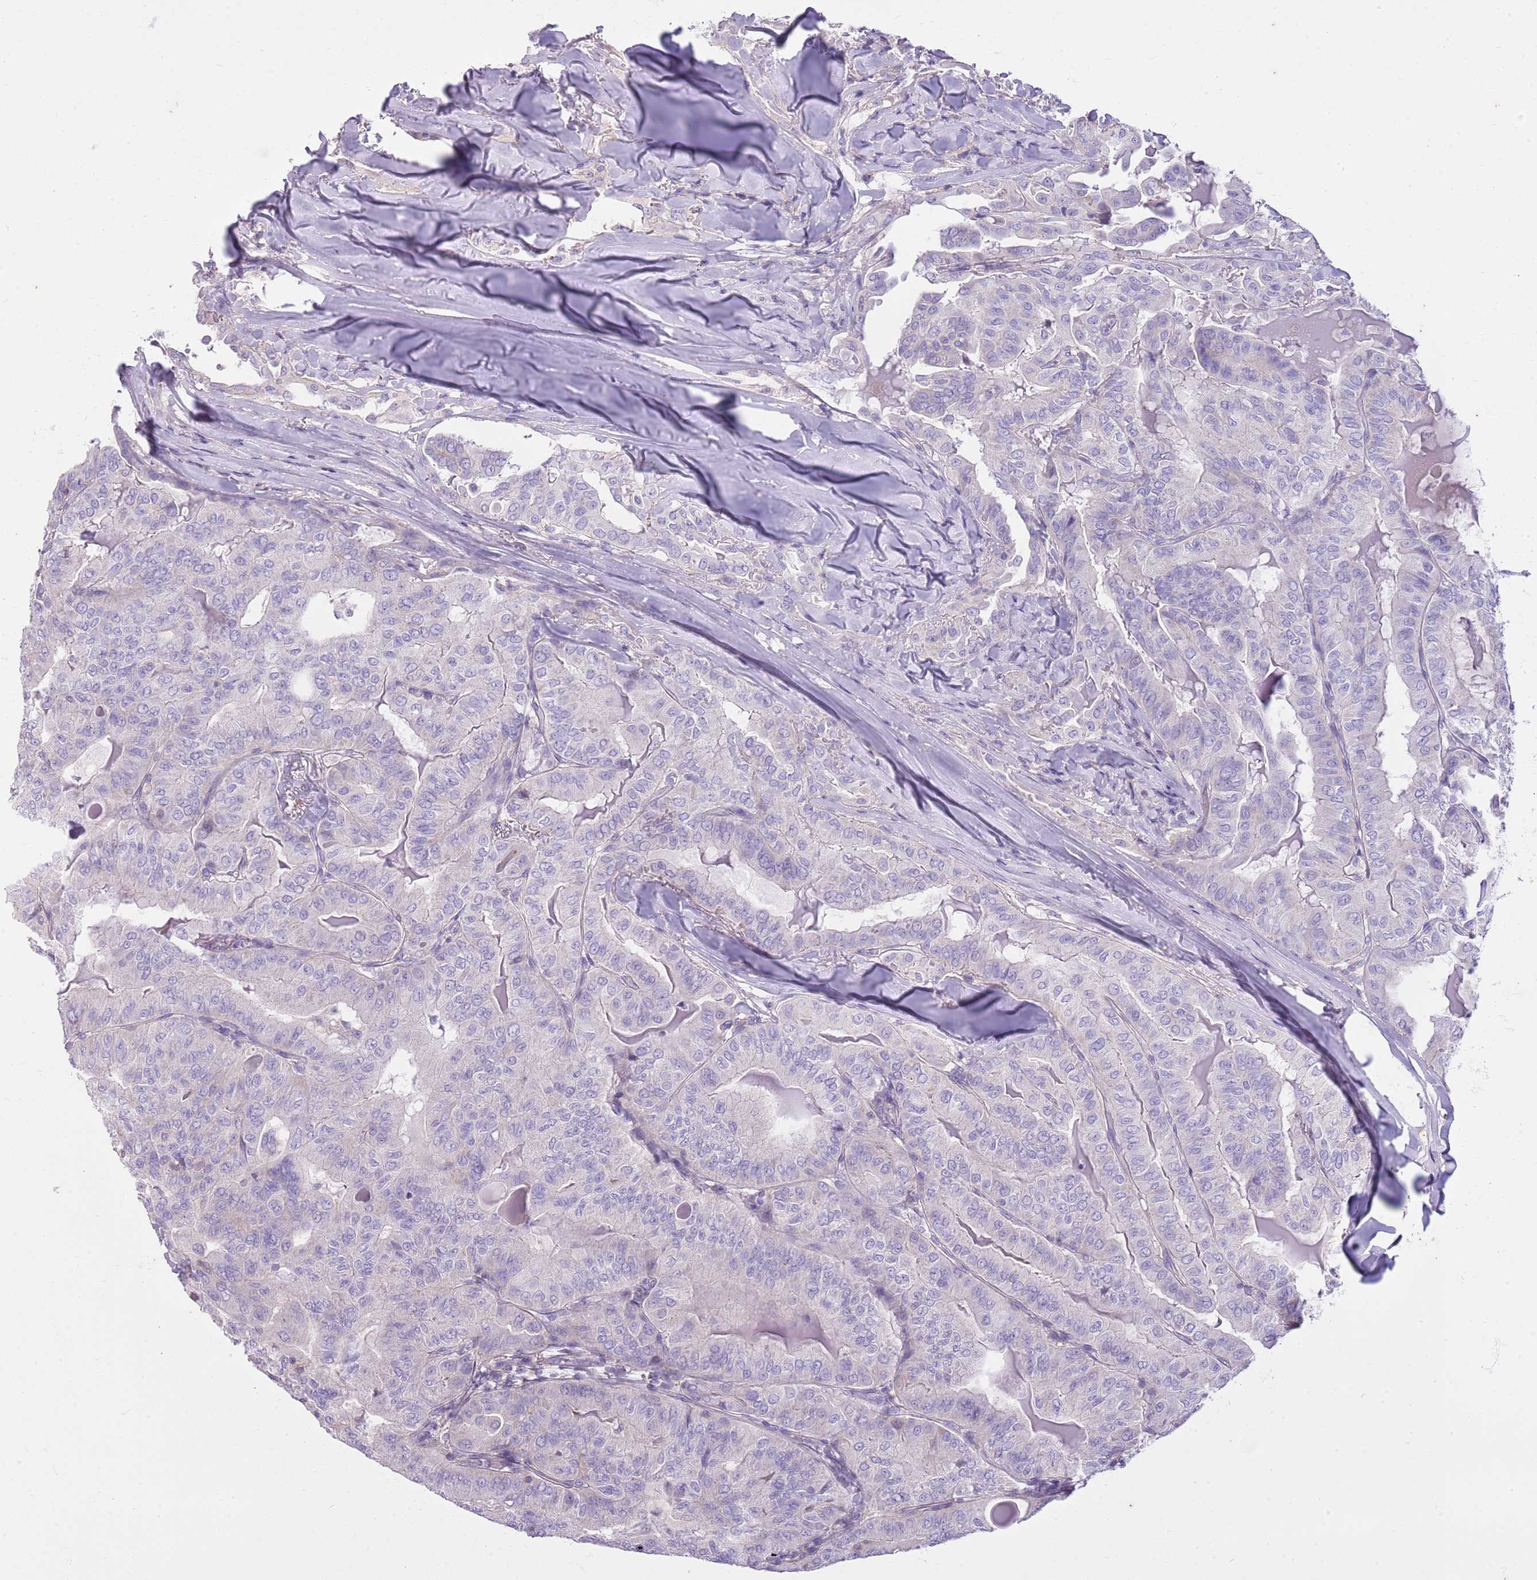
{"staining": {"intensity": "negative", "quantity": "none", "location": "none"}, "tissue": "thyroid cancer", "cell_type": "Tumor cells", "image_type": "cancer", "snomed": [{"axis": "morphology", "description": "Papillary adenocarcinoma, NOS"}, {"axis": "topography", "description": "Thyroid gland"}], "caption": "Immunohistochemical staining of thyroid papillary adenocarcinoma reveals no significant staining in tumor cells.", "gene": "CNPPD1", "patient": {"sex": "female", "age": 68}}